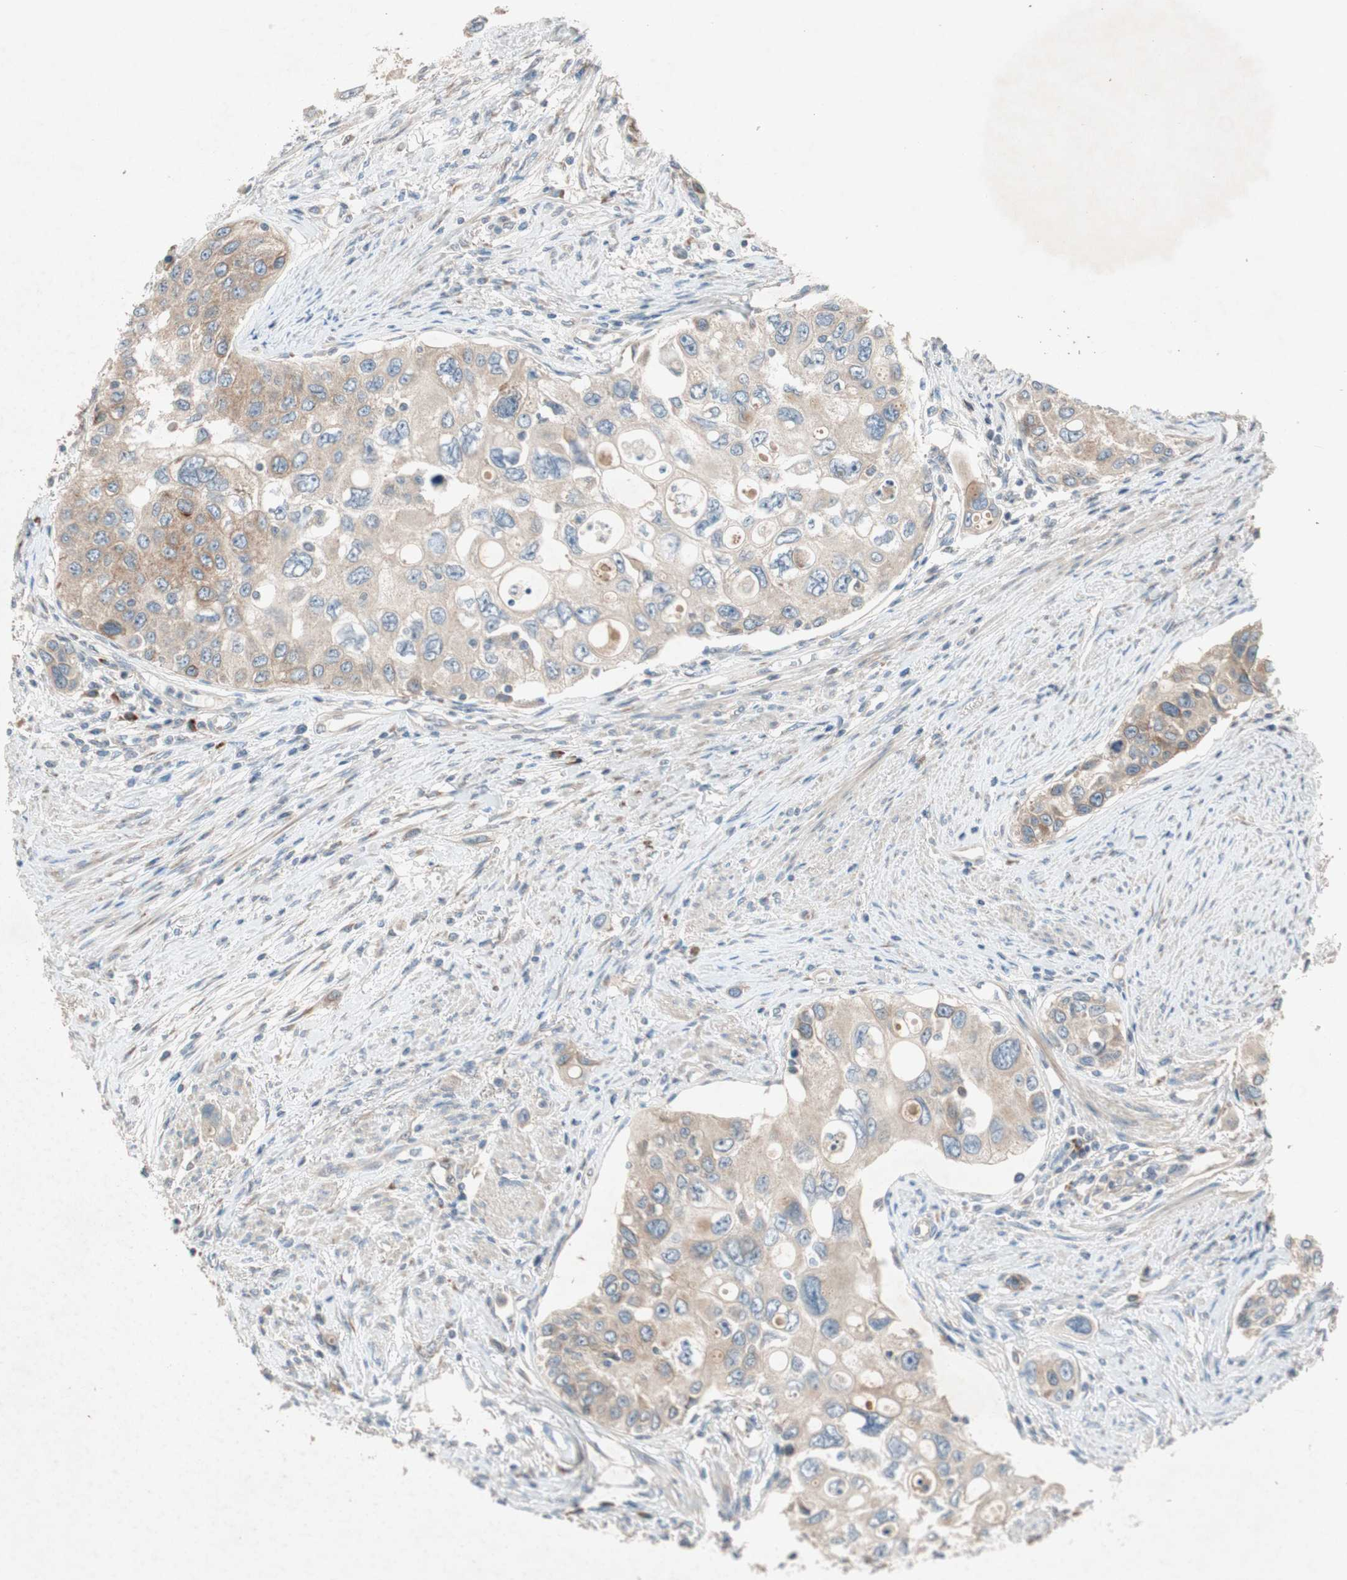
{"staining": {"intensity": "weak", "quantity": ">75%", "location": "cytoplasmic/membranous"}, "tissue": "urothelial cancer", "cell_type": "Tumor cells", "image_type": "cancer", "snomed": [{"axis": "morphology", "description": "Urothelial carcinoma, High grade"}, {"axis": "topography", "description": "Urinary bladder"}], "caption": "Immunohistochemistry (IHC) of urothelial cancer exhibits low levels of weak cytoplasmic/membranous expression in about >75% of tumor cells.", "gene": "APOO", "patient": {"sex": "female", "age": 56}}